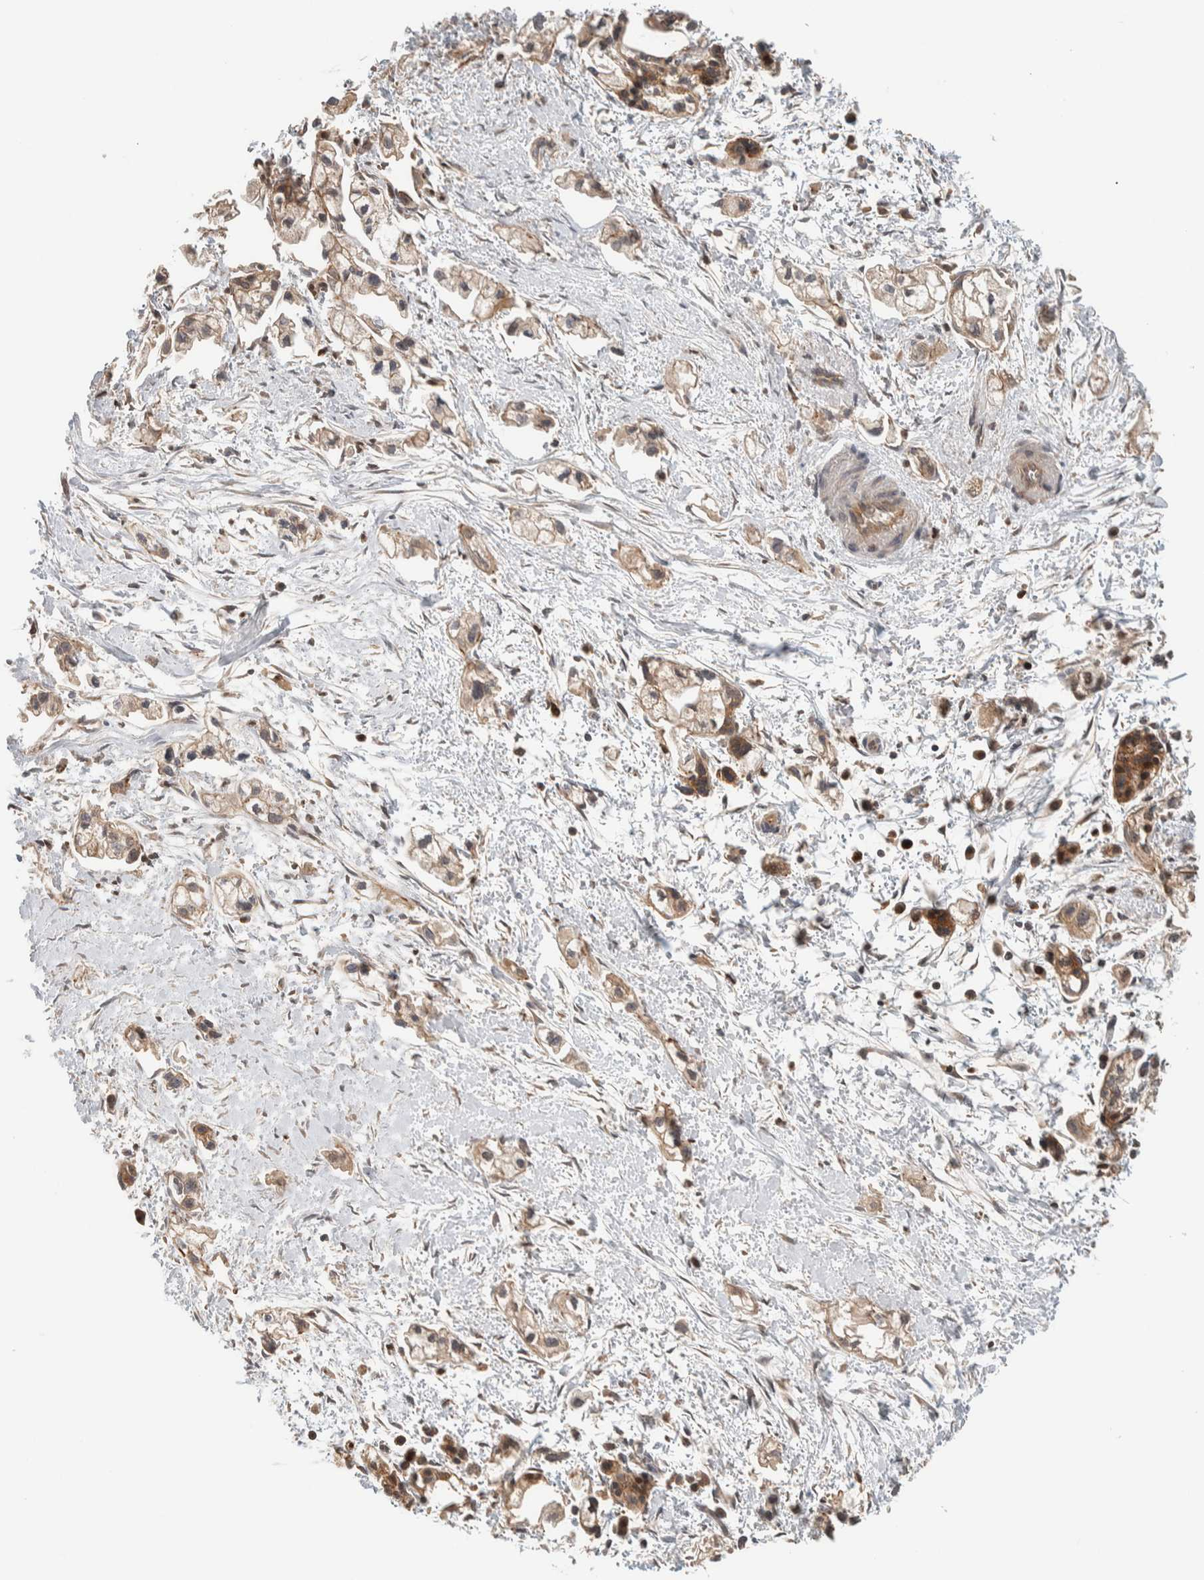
{"staining": {"intensity": "moderate", "quantity": "25%-75%", "location": "cytoplasmic/membranous"}, "tissue": "pancreatic cancer", "cell_type": "Tumor cells", "image_type": "cancer", "snomed": [{"axis": "morphology", "description": "Adenocarcinoma, NOS"}, {"axis": "topography", "description": "Pancreas"}], "caption": "Pancreatic adenocarcinoma stained with a brown dye exhibits moderate cytoplasmic/membranous positive staining in about 25%-75% of tumor cells.", "gene": "VPS53", "patient": {"sex": "male", "age": 74}}